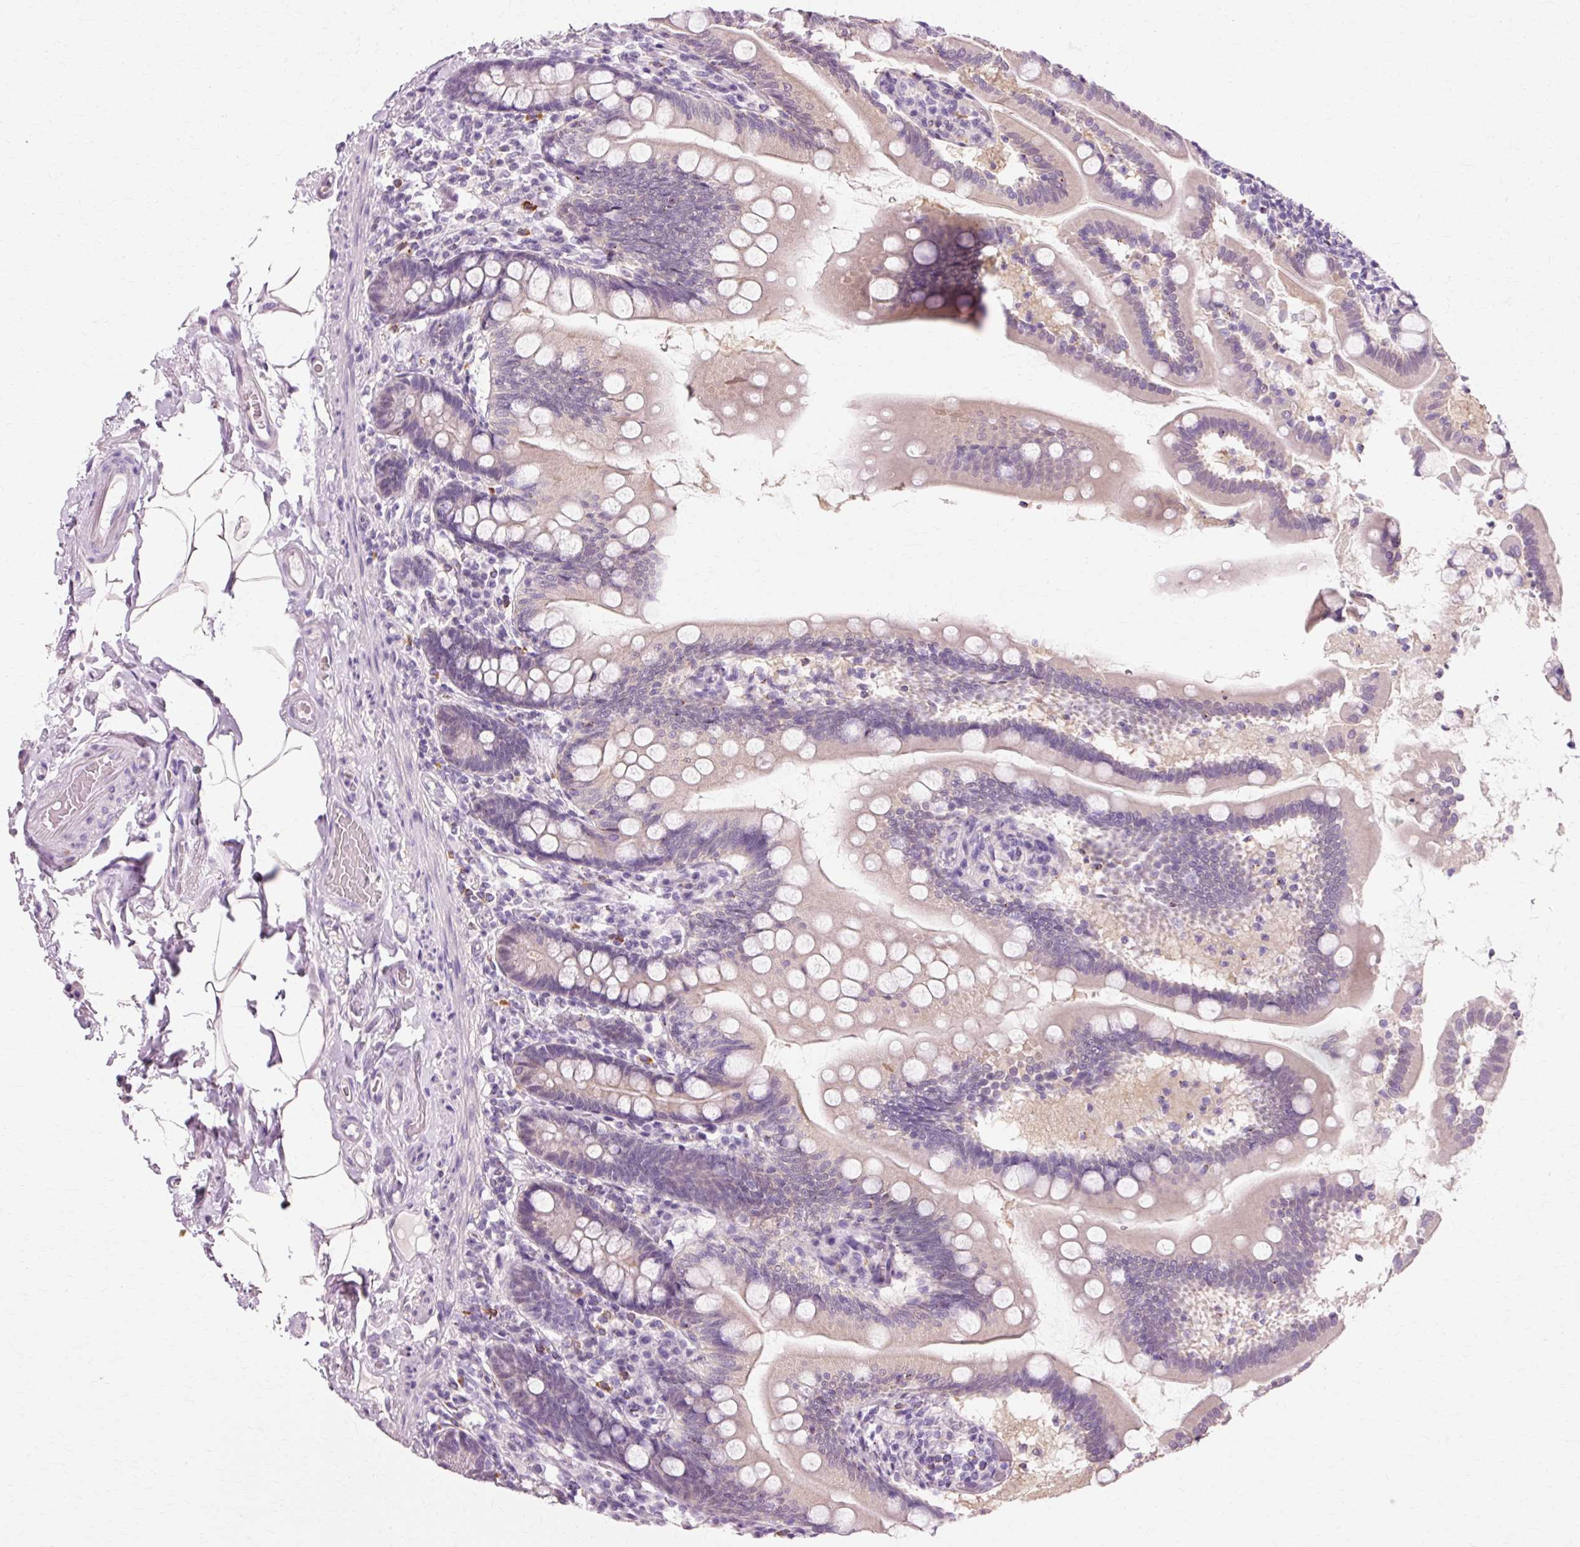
{"staining": {"intensity": "weak", "quantity": "25%-75%", "location": "cytoplasmic/membranous"}, "tissue": "small intestine", "cell_type": "Glandular cells", "image_type": "normal", "snomed": [{"axis": "morphology", "description": "Normal tissue, NOS"}, {"axis": "topography", "description": "Small intestine"}], "caption": "Glandular cells exhibit low levels of weak cytoplasmic/membranous expression in approximately 25%-75% of cells in benign human small intestine. Nuclei are stained in blue.", "gene": "VN1R2", "patient": {"sex": "female", "age": 64}}